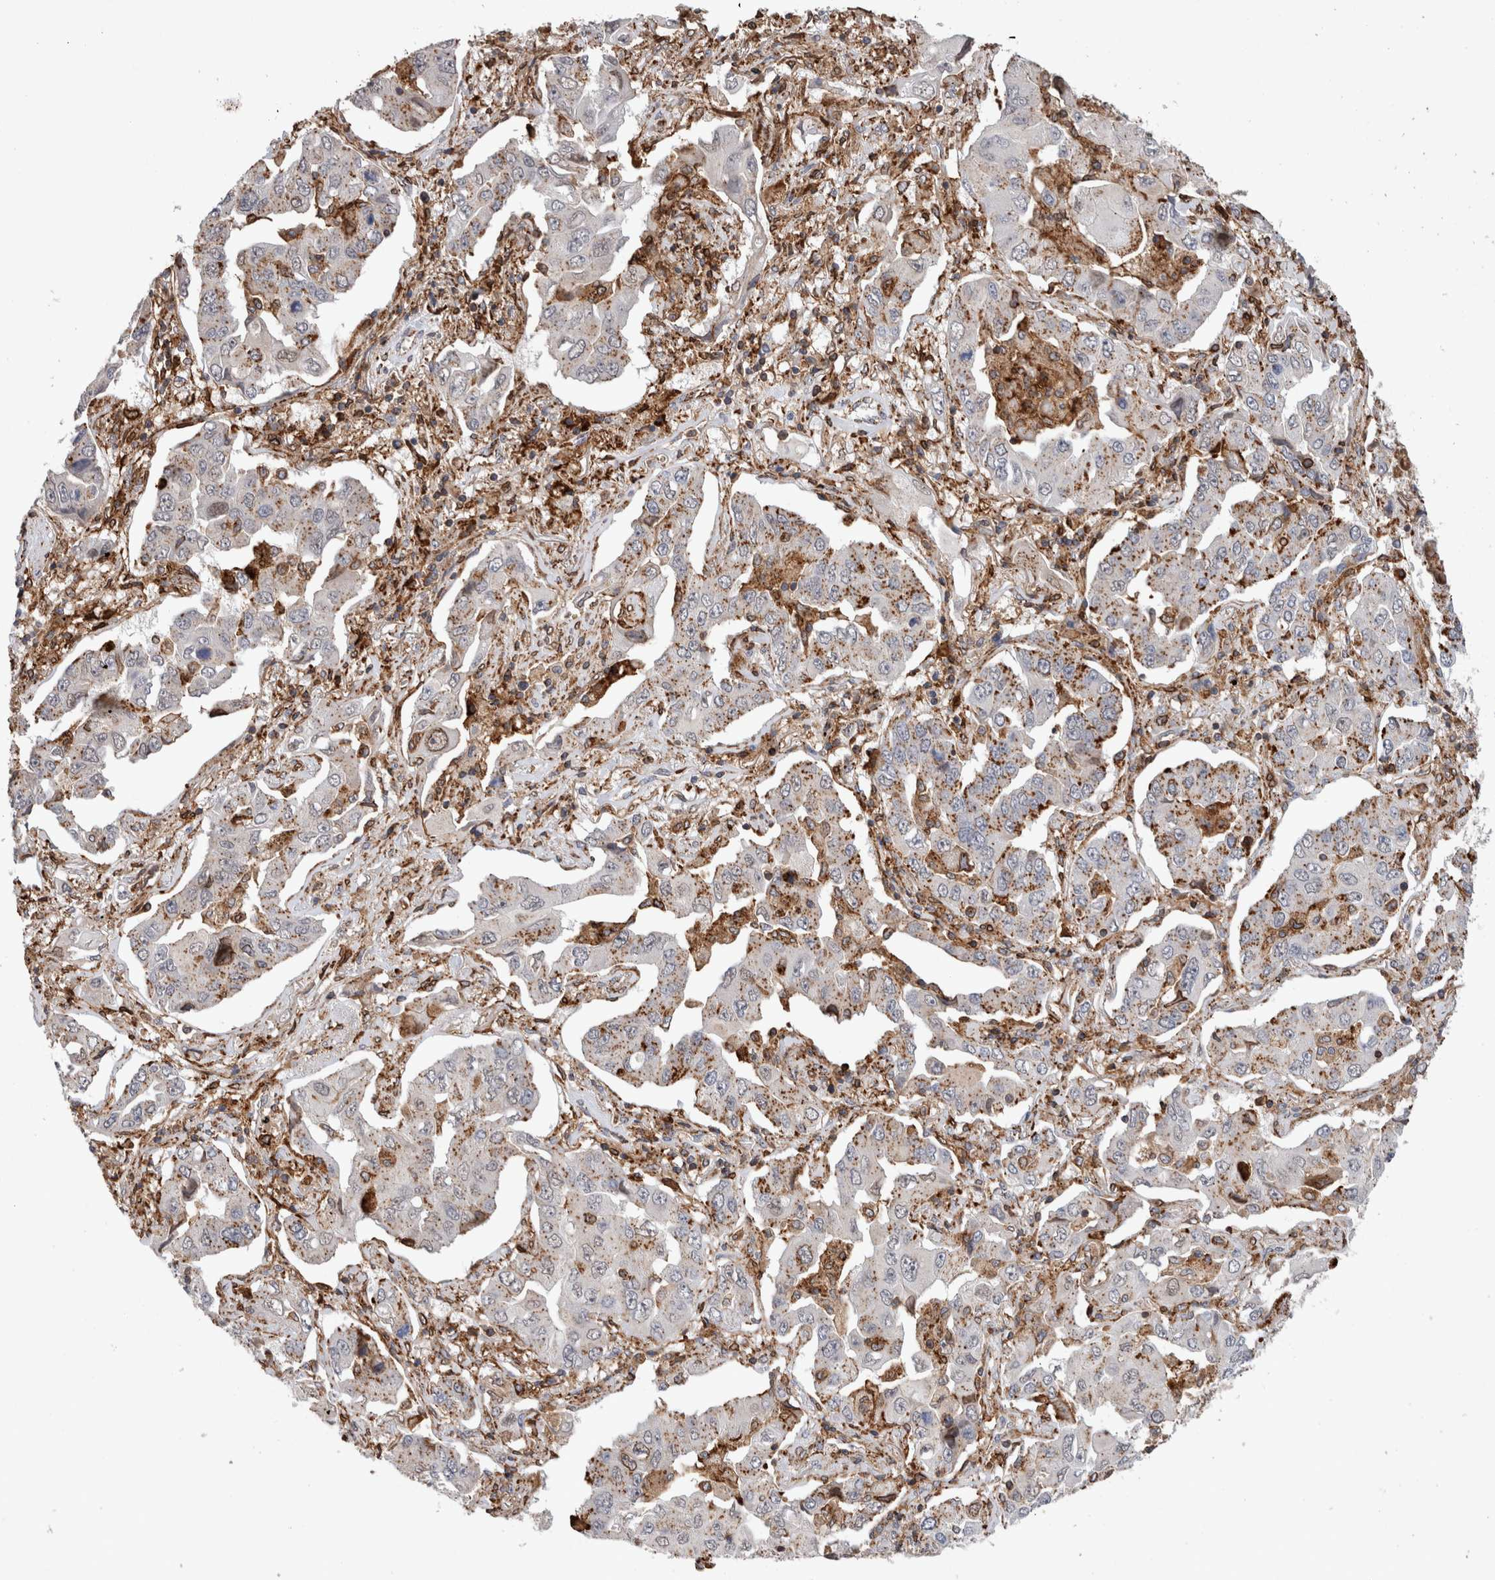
{"staining": {"intensity": "weak", "quantity": ">75%", "location": "cytoplasmic/membranous"}, "tissue": "lung cancer", "cell_type": "Tumor cells", "image_type": "cancer", "snomed": [{"axis": "morphology", "description": "Adenocarcinoma, NOS"}, {"axis": "topography", "description": "Lung"}], "caption": "Human lung cancer stained for a protein (brown) exhibits weak cytoplasmic/membranous positive staining in approximately >75% of tumor cells.", "gene": "CCDC88B", "patient": {"sex": "female", "age": 65}}